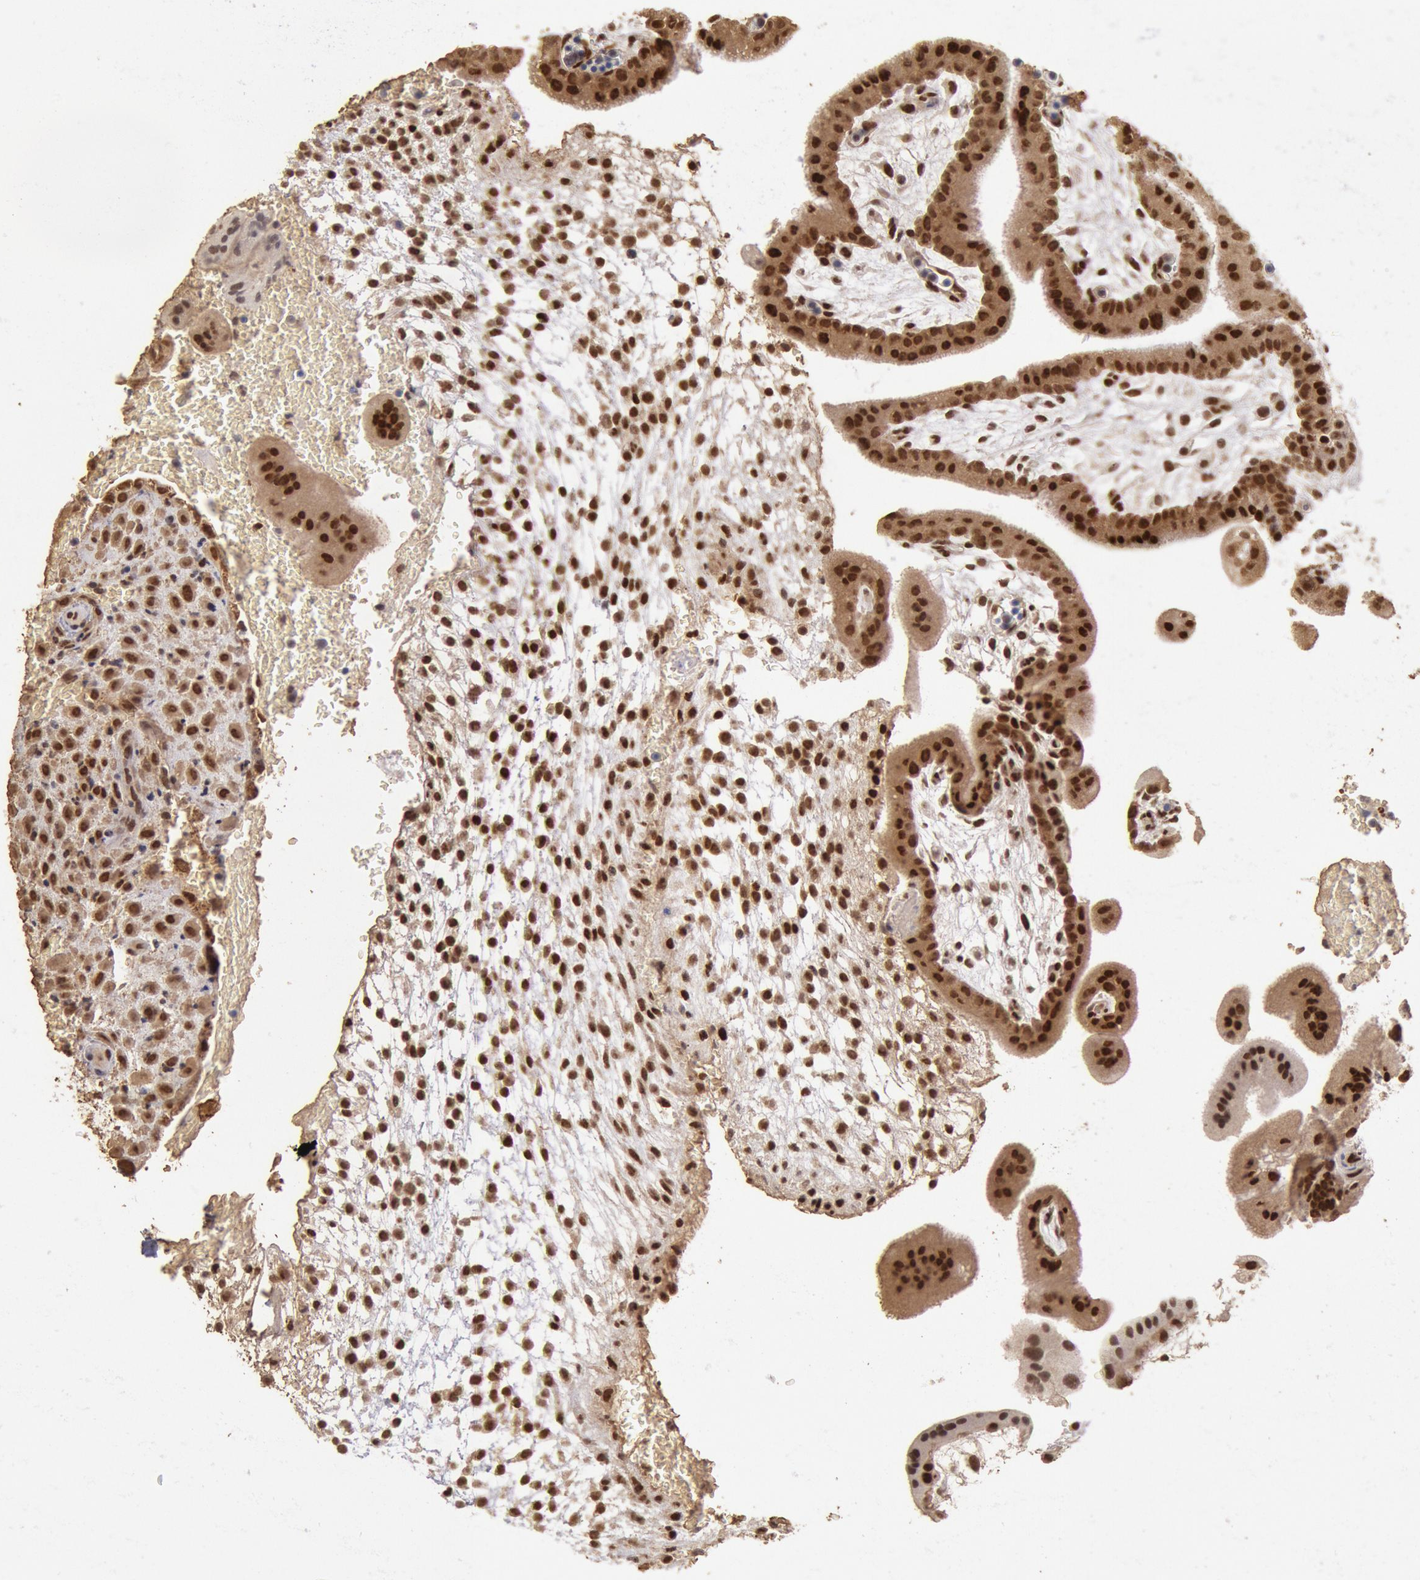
{"staining": {"intensity": "moderate", "quantity": ">75%", "location": "cytoplasmic/membranous,nuclear"}, "tissue": "placenta", "cell_type": "Decidual cells", "image_type": "normal", "snomed": [{"axis": "morphology", "description": "Normal tissue, NOS"}, {"axis": "topography", "description": "Placenta"}], "caption": "Moderate cytoplasmic/membranous,nuclear protein staining is appreciated in approximately >75% of decidual cells in placenta. Using DAB (brown) and hematoxylin (blue) stains, captured at high magnification using brightfield microscopy.", "gene": "CDKN2B", "patient": {"sex": "female", "age": 35}}